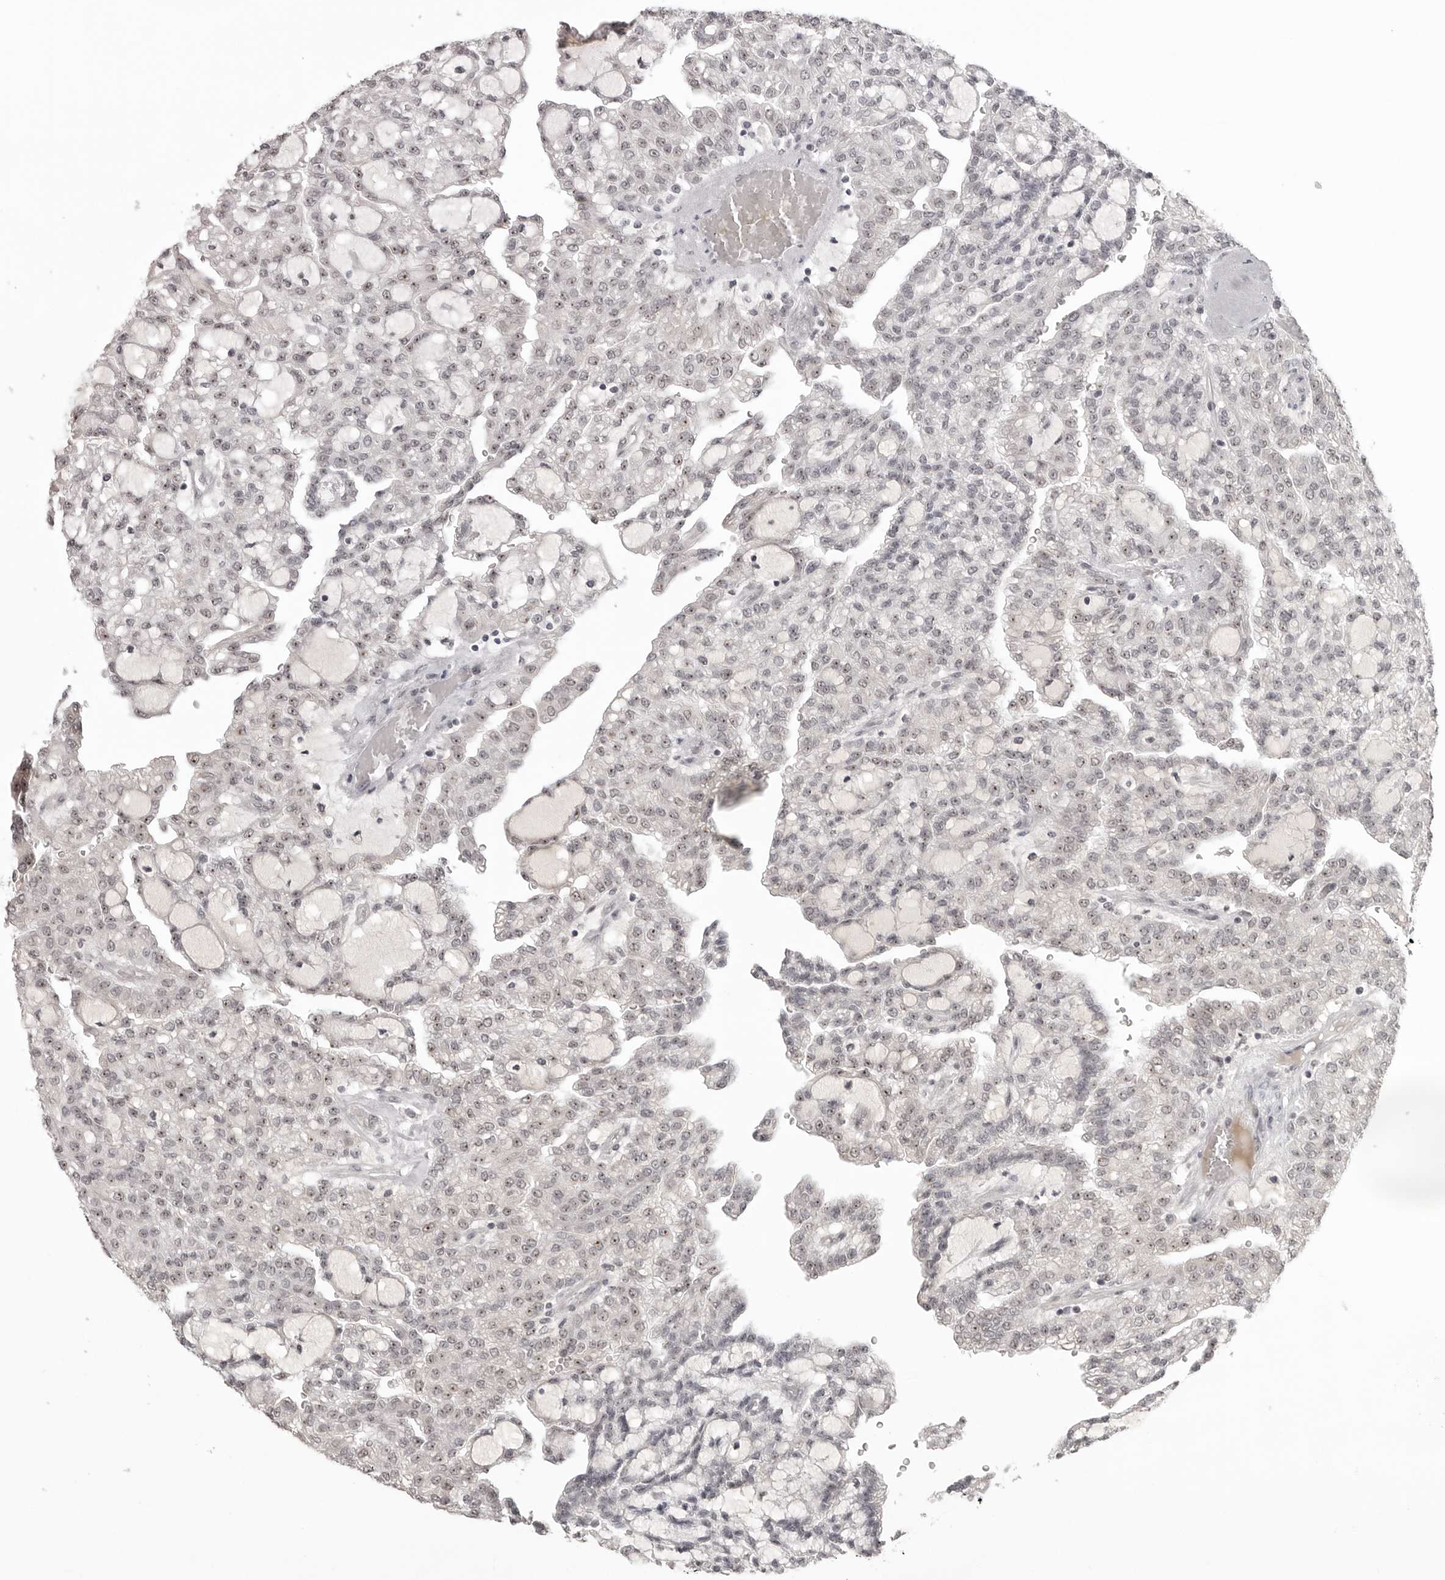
{"staining": {"intensity": "moderate", "quantity": "25%-75%", "location": "nuclear"}, "tissue": "renal cancer", "cell_type": "Tumor cells", "image_type": "cancer", "snomed": [{"axis": "morphology", "description": "Adenocarcinoma, NOS"}, {"axis": "topography", "description": "Kidney"}], "caption": "Protein analysis of renal cancer (adenocarcinoma) tissue displays moderate nuclear staining in about 25%-75% of tumor cells. (Brightfield microscopy of DAB IHC at high magnification).", "gene": "HELZ", "patient": {"sex": "male", "age": 63}}